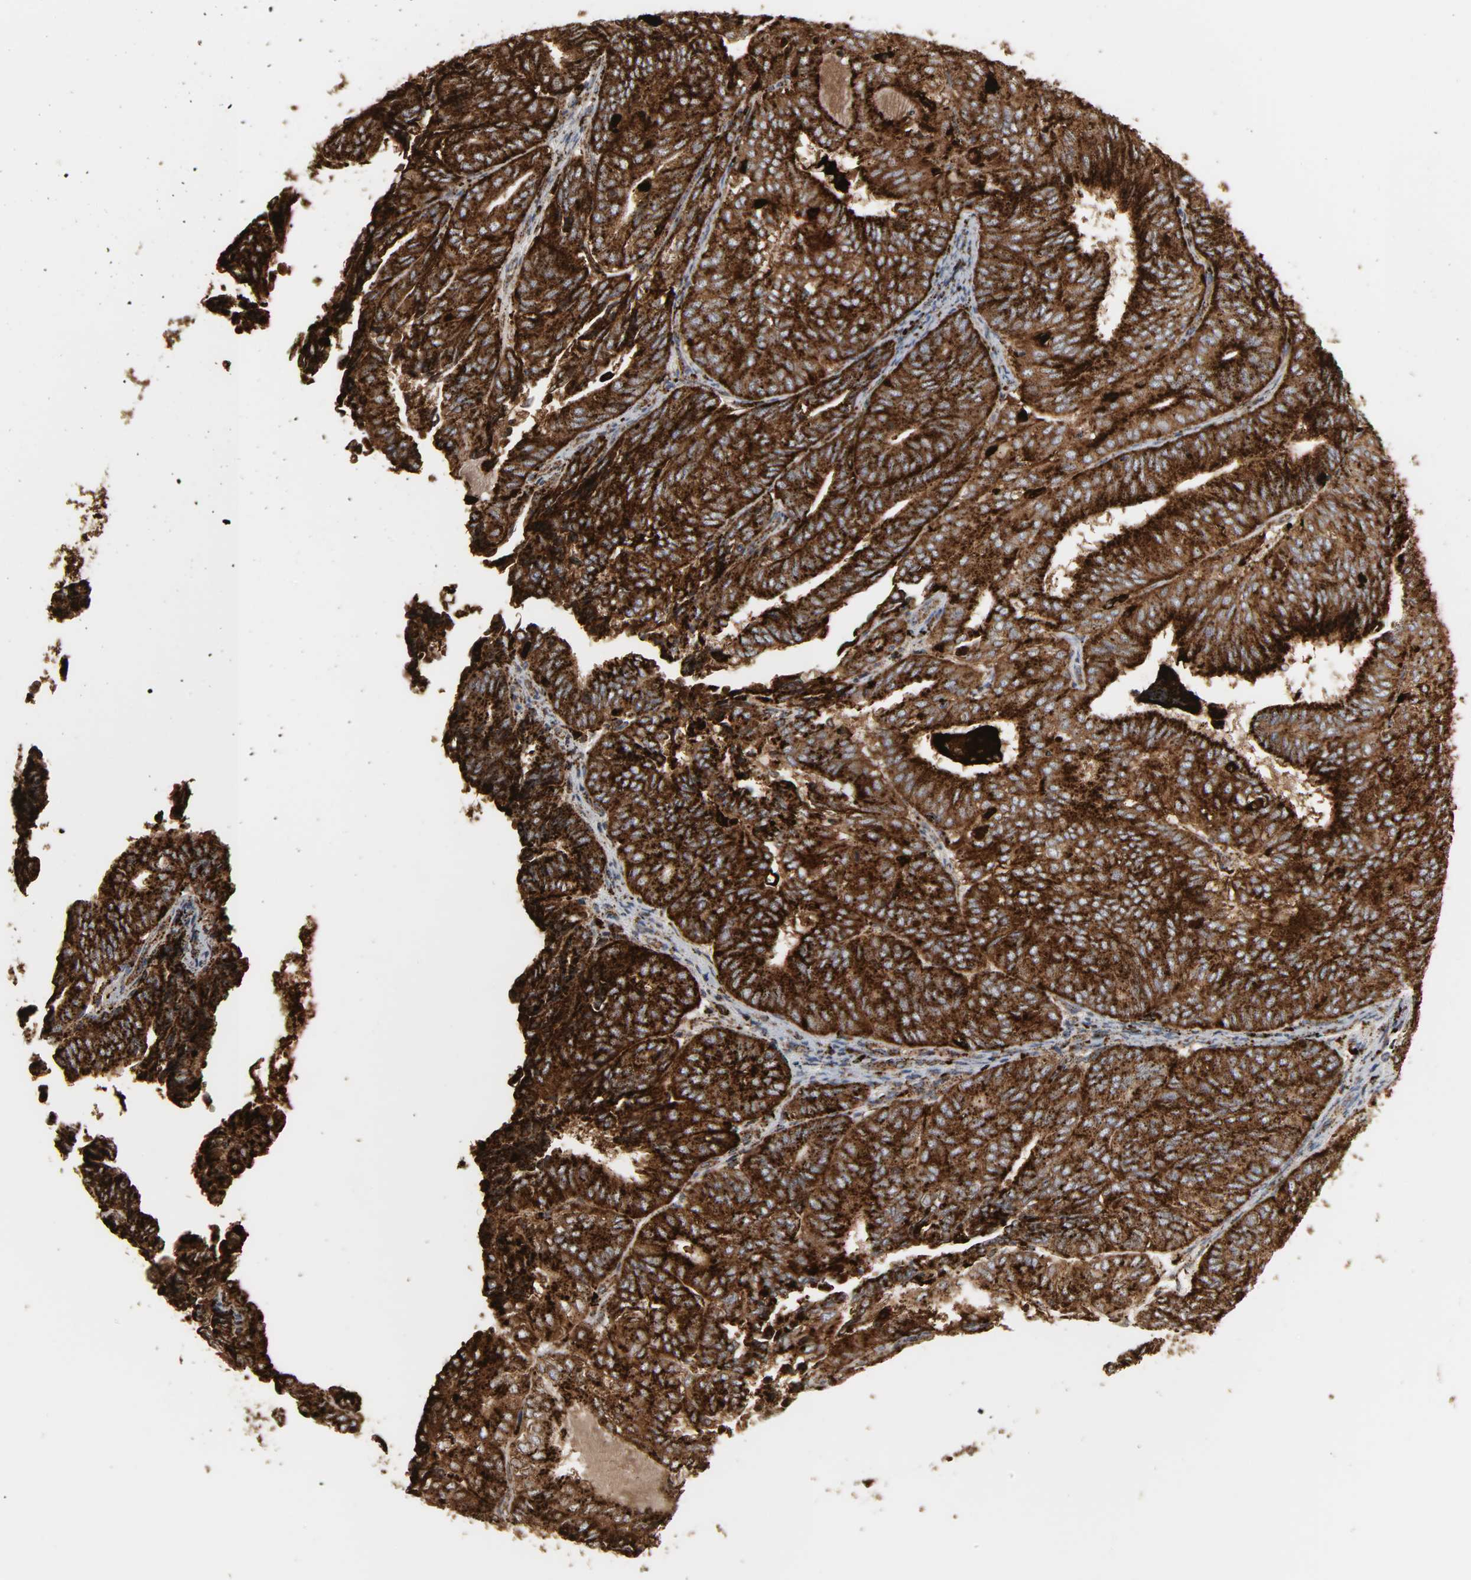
{"staining": {"intensity": "strong", "quantity": ">75%", "location": "cytoplasmic/membranous"}, "tissue": "endometrial cancer", "cell_type": "Tumor cells", "image_type": "cancer", "snomed": [{"axis": "morphology", "description": "Adenocarcinoma, NOS"}, {"axis": "topography", "description": "Uterus"}], "caption": "Immunohistochemical staining of endometrial cancer exhibits high levels of strong cytoplasmic/membranous protein expression in approximately >75% of tumor cells.", "gene": "PSAP", "patient": {"sex": "female", "age": 60}}